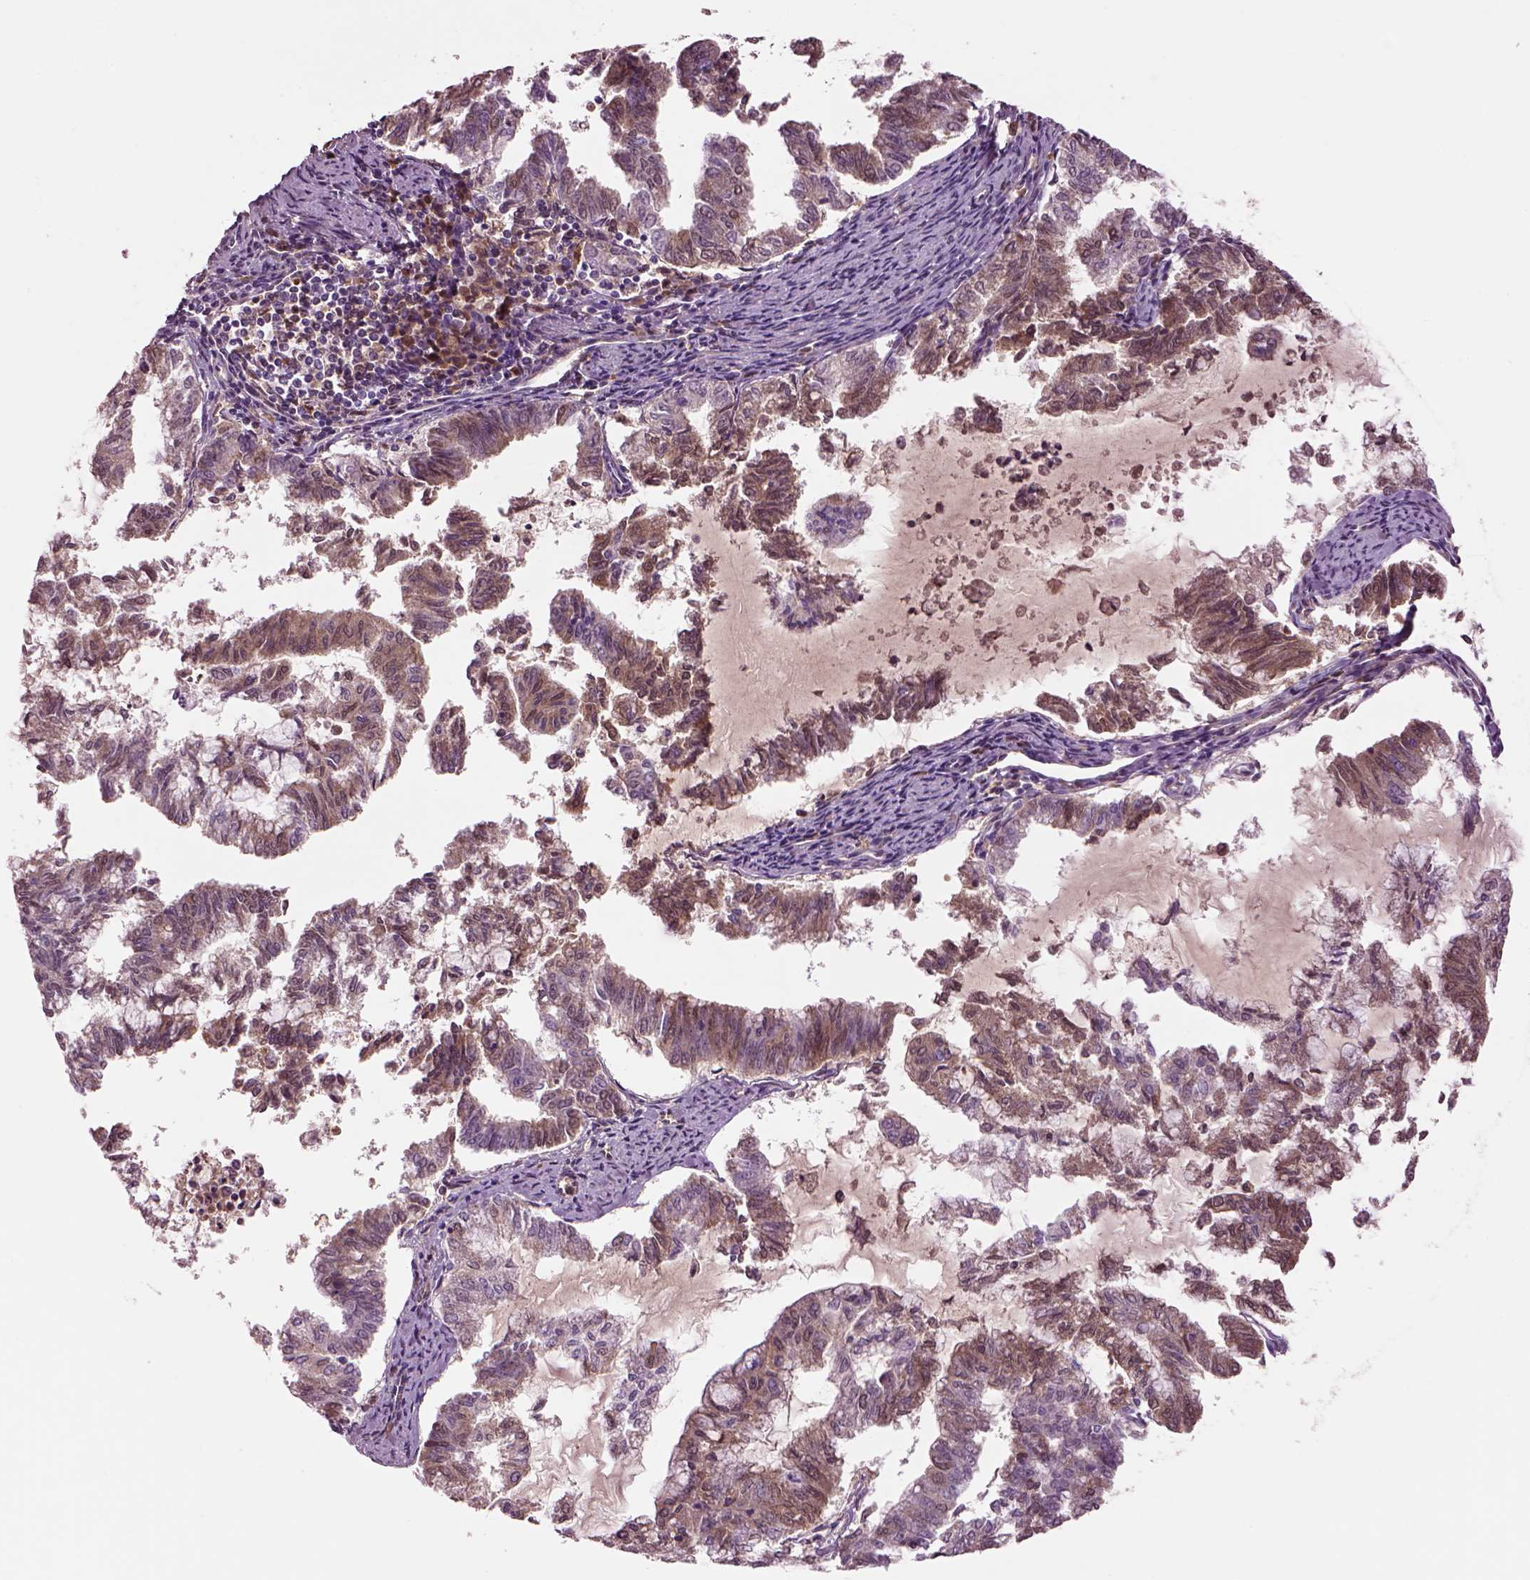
{"staining": {"intensity": "moderate", "quantity": ">75%", "location": "cytoplasmic/membranous"}, "tissue": "endometrial cancer", "cell_type": "Tumor cells", "image_type": "cancer", "snomed": [{"axis": "morphology", "description": "Adenocarcinoma, NOS"}, {"axis": "topography", "description": "Endometrium"}], "caption": "The immunohistochemical stain labels moderate cytoplasmic/membranous staining in tumor cells of adenocarcinoma (endometrial) tissue. The protein of interest is shown in brown color, while the nuclei are stained blue.", "gene": "MDP1", "patient": {"sex": "female", "age": 79}}